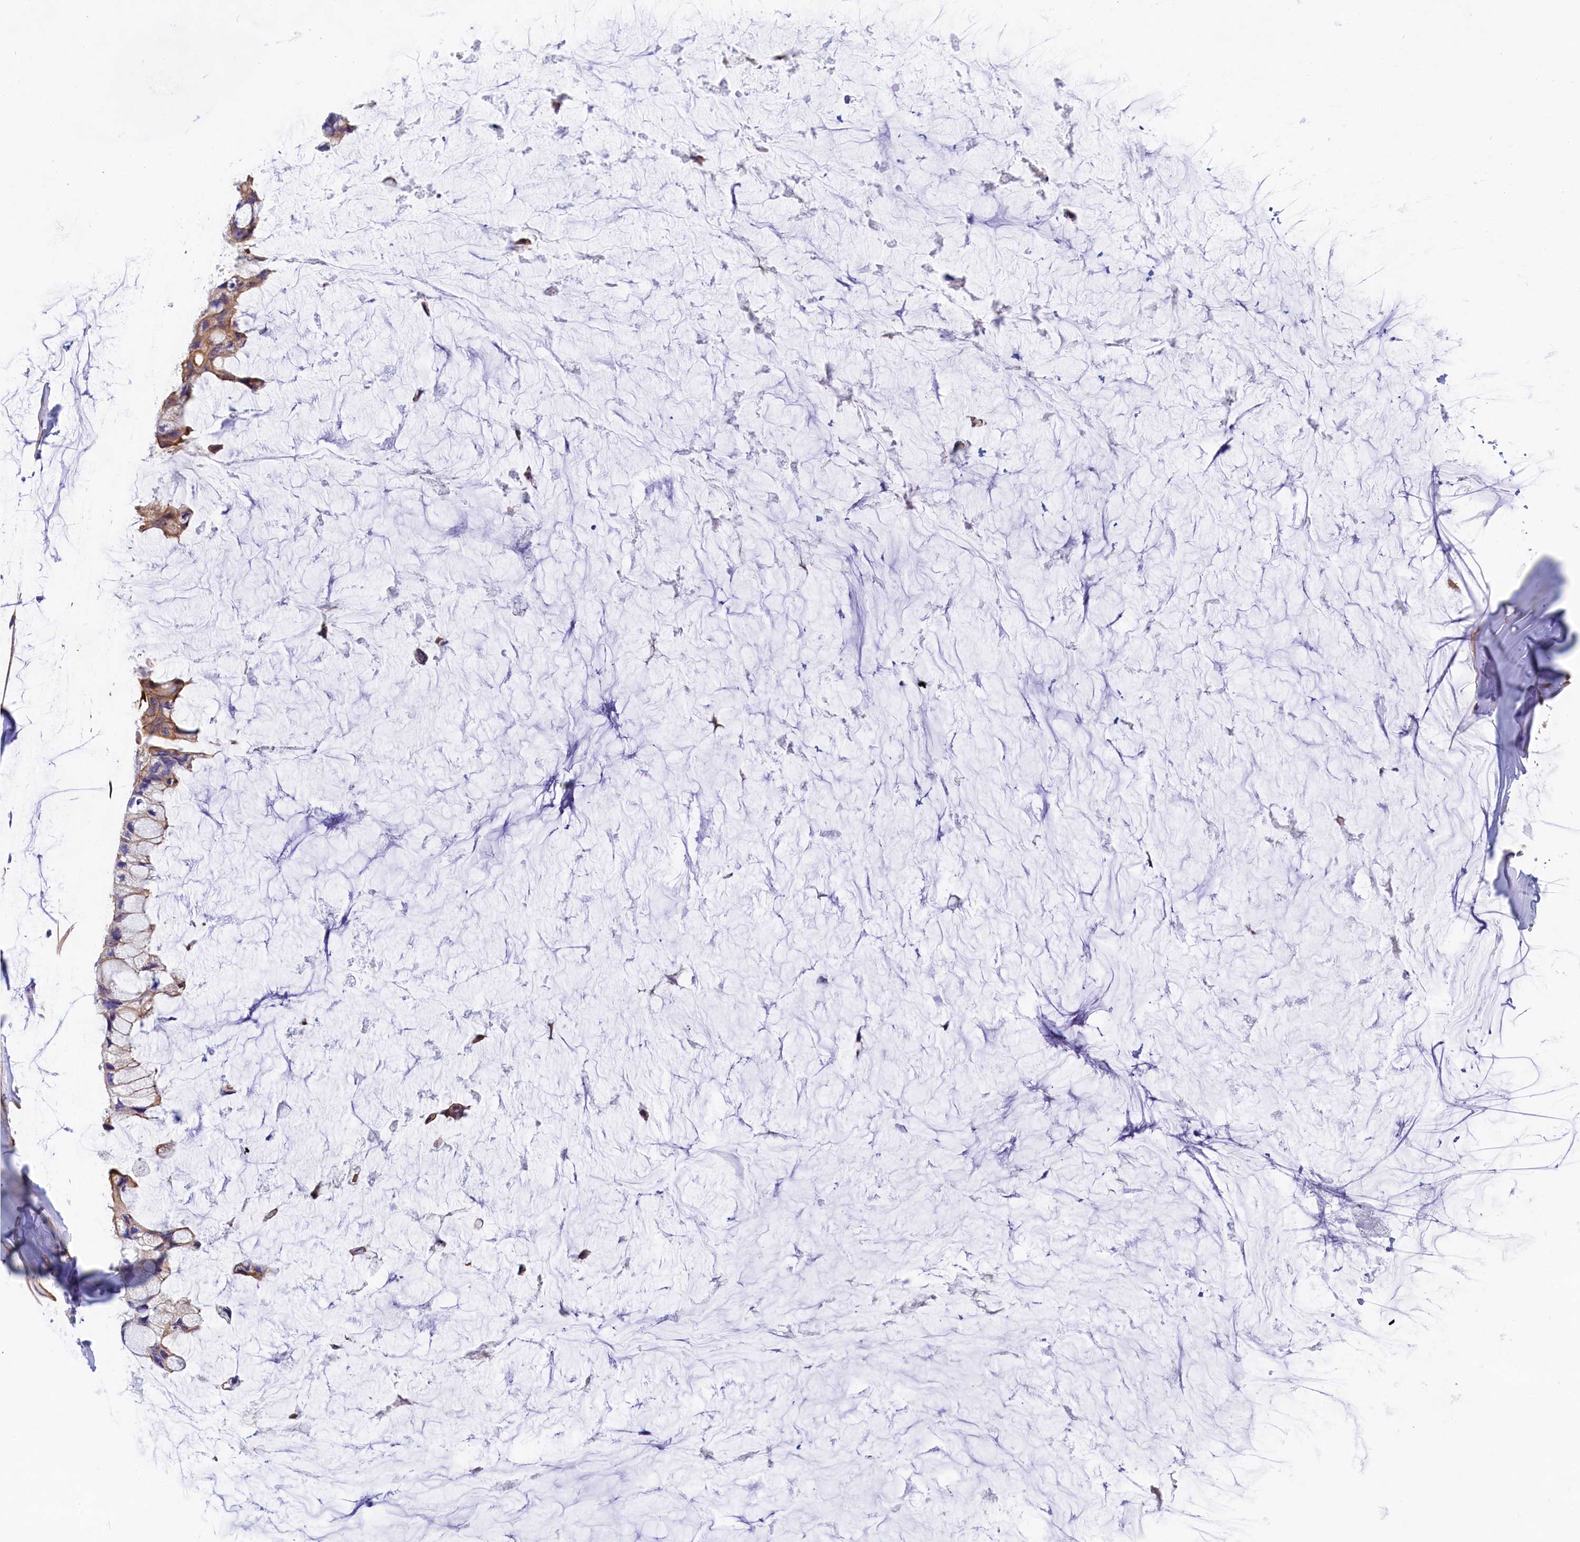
{"staining": {"intensity": "moderate", "quantity": ">75%", "location": "cytoplasmic/membranous"}, "tissue": "ovarian cancer", "cell_type": "Tumor cells", "image_type": "cancer", "snomed": [{"axis": "morphology", "description": "Cystadenocarcinoma, mucinous, NOS"}, {"axis": "topography", "description": "Ovary"}], "caption": "Tumor cells reveal medium levels of moderate cytoplasmic/membranous expression in about >75% of cells in ovarian mucinous cystadenocarcinoma.", "gene": "PPP1R13L", "patient": {"sex": "female", "age": 39}}